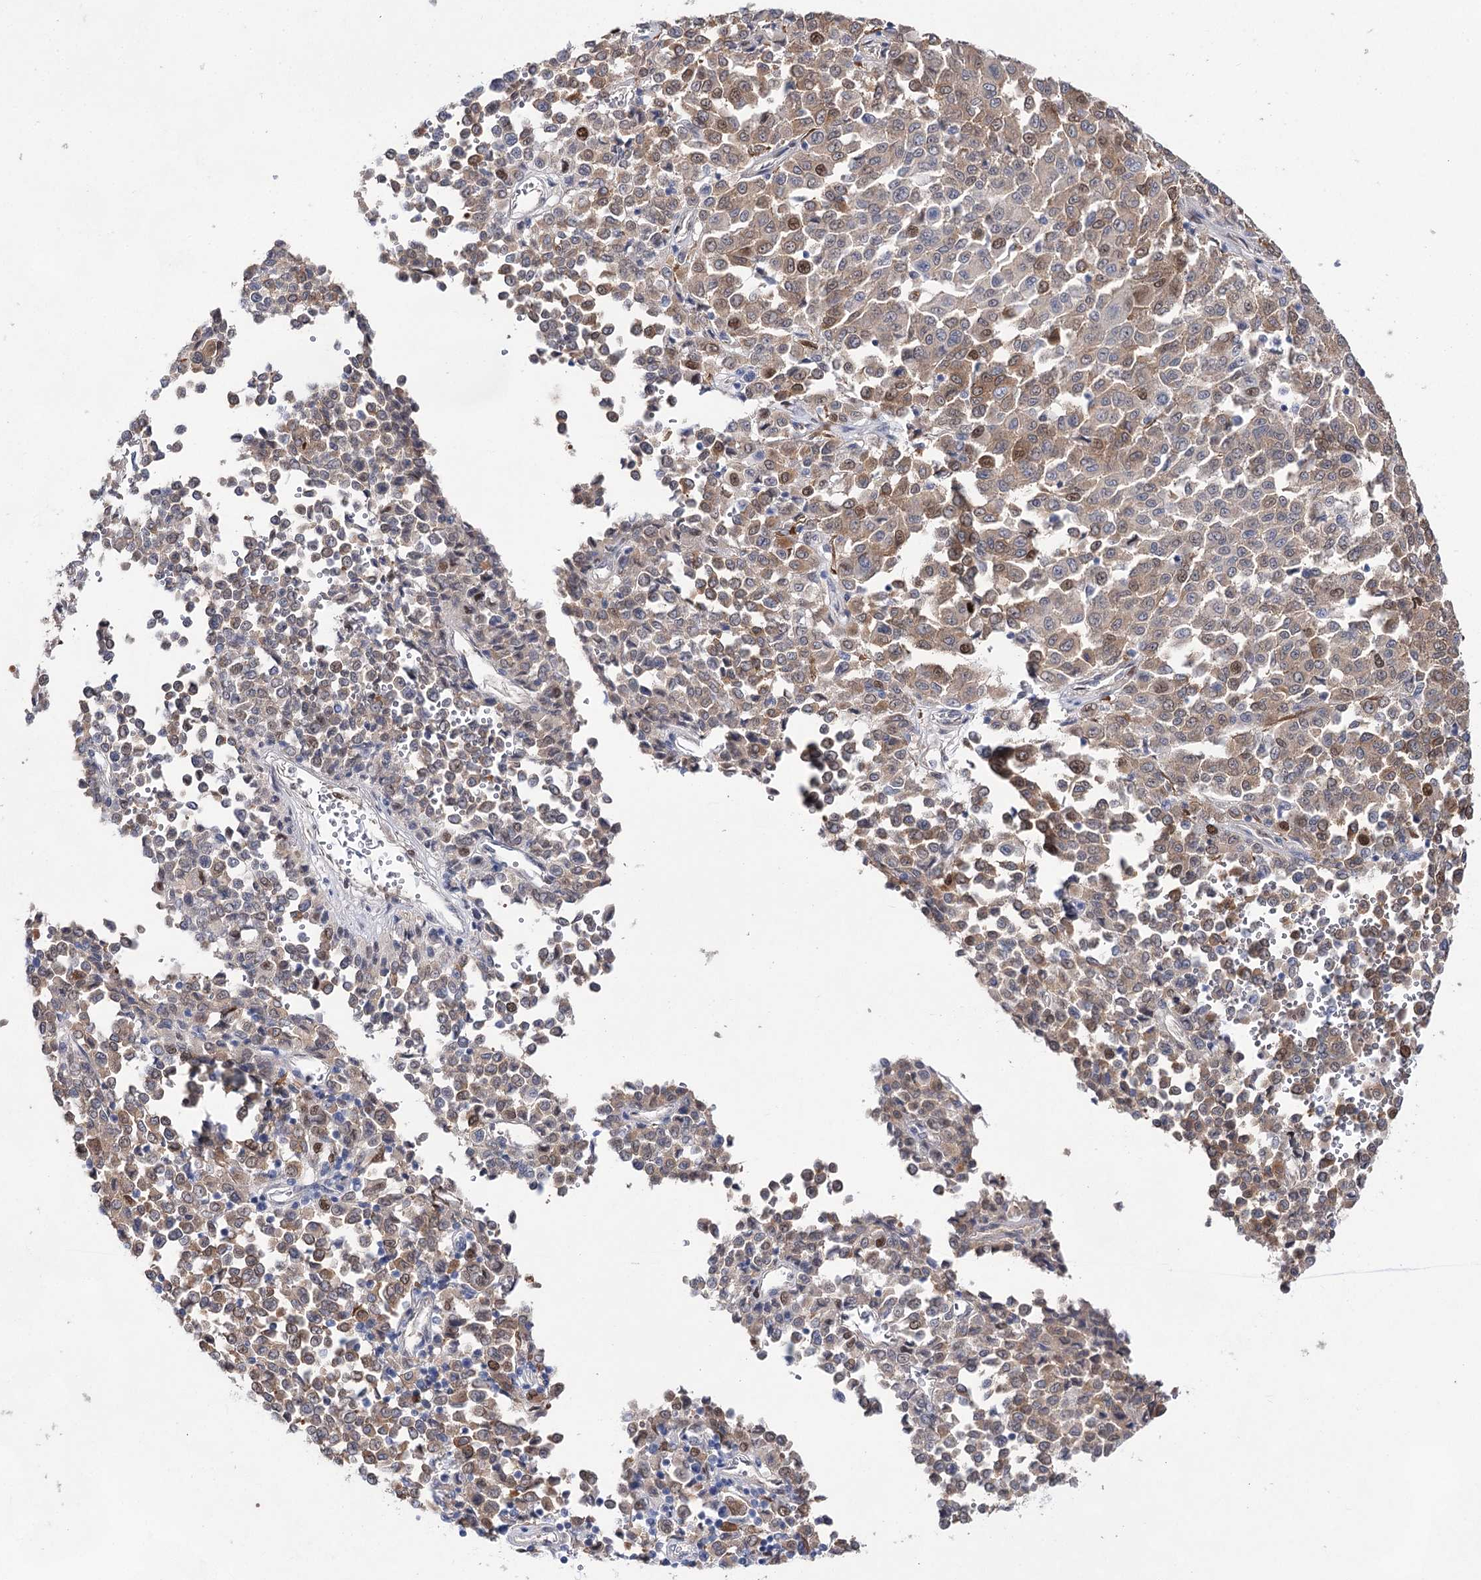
{"staining": {"intensity": "moderate", "quantity": "25%-75%", "location": "cytoplasmic/membranous,nuclear"}, "tissue": "melanoma", "cell_type": "Tumor cells", "image_type": "cancer", "snomed": [{"axis": "morphology", "description": "Malignant melanoma, Metastatic site"}, {"axis": "topography", "description": "Pancreas"}], "caption": "Protein expression analysis of malignant melanoma (metastatic site) shows moderate cytoplasmic/membranous and nuclear staining in about 25%-75% of tumor cells.", "gene": "UGDH", "patient": {"sex": "female", "age": 30}}